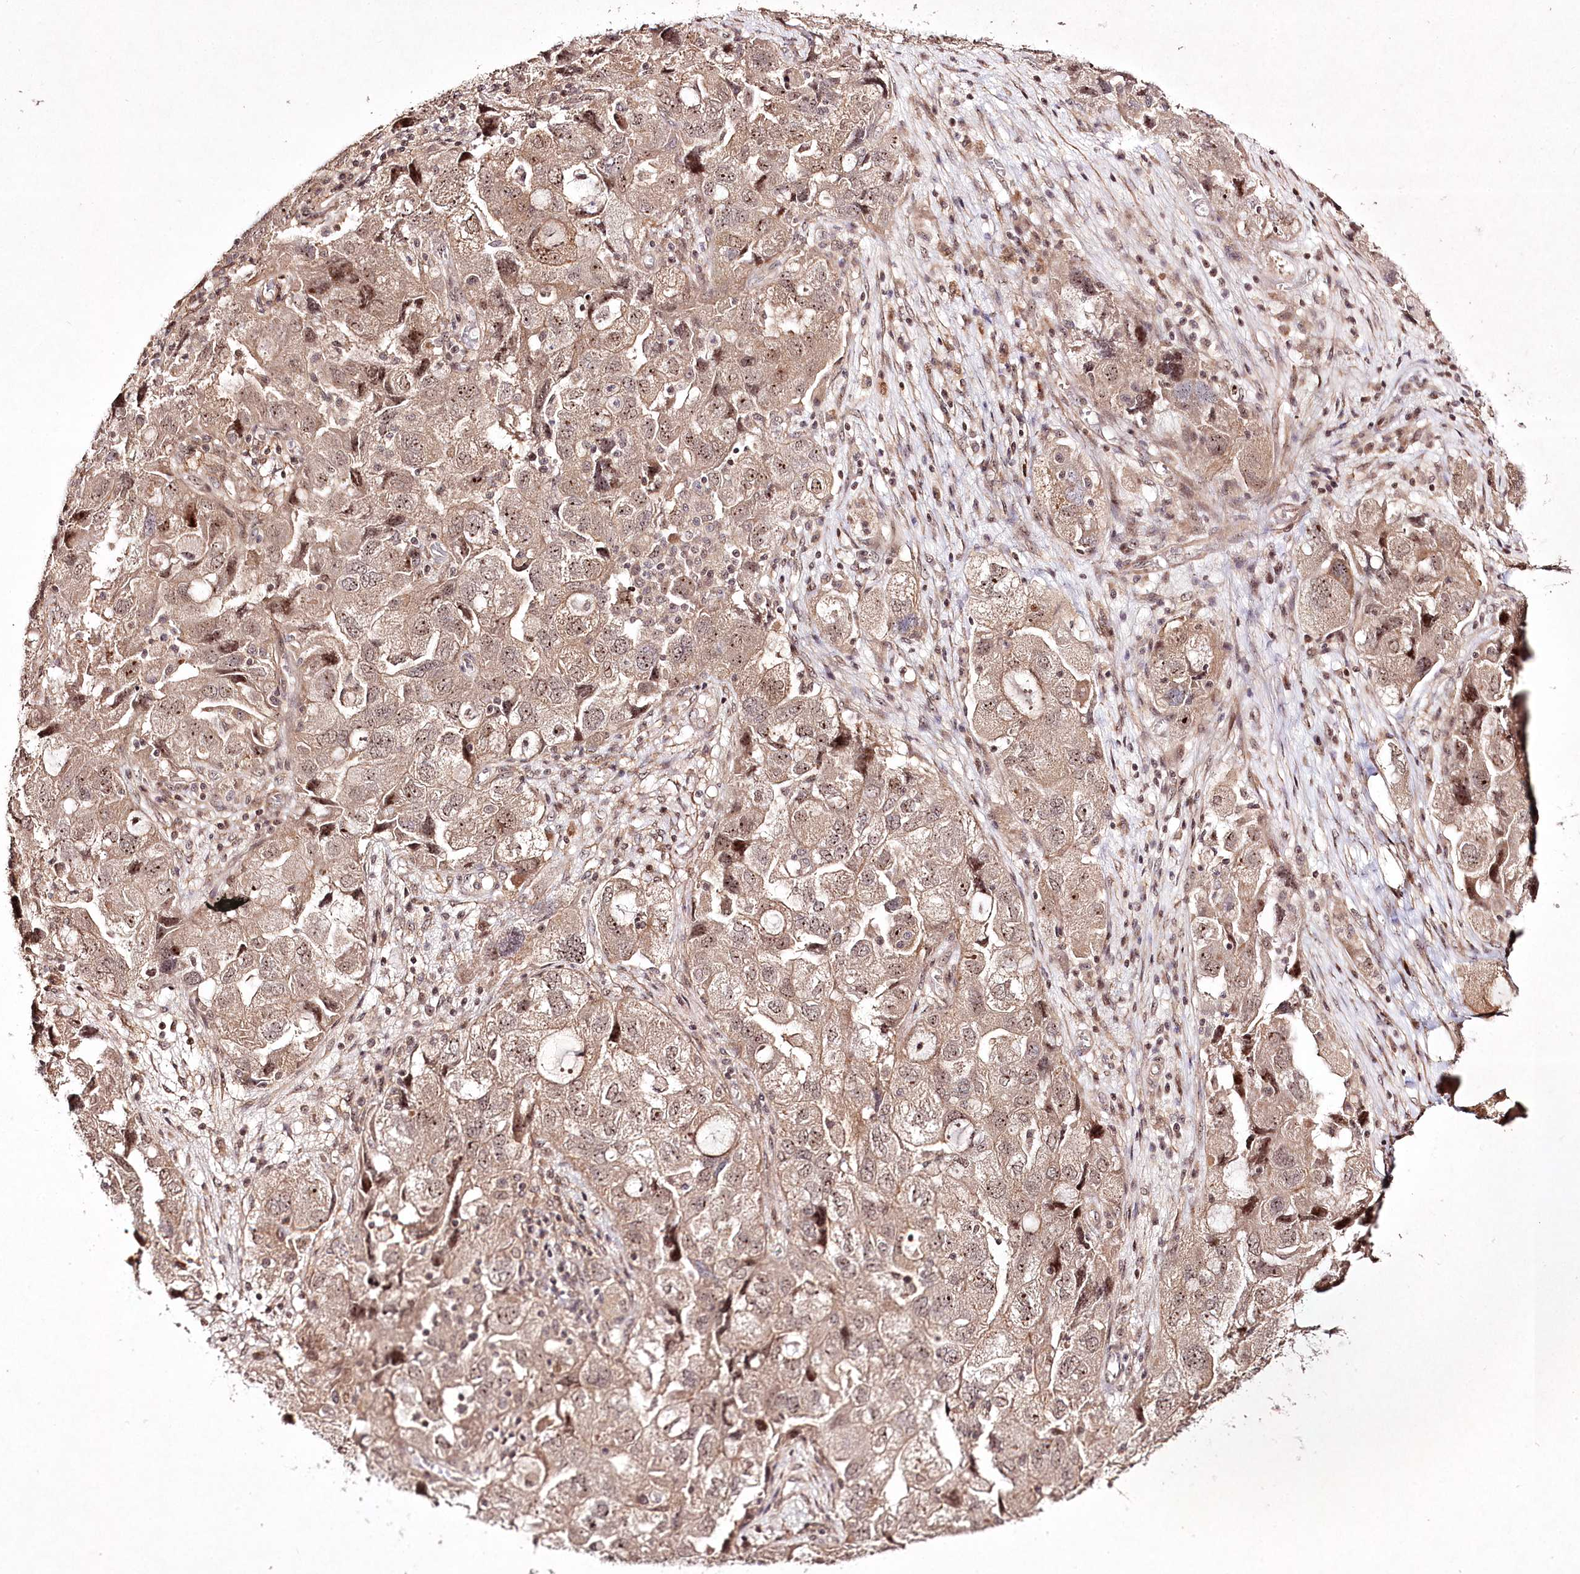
{"staining": {"intensity": "weak", "quantity": ">75%", "location": "nuclear"}, "tissue": "ovarian cancer", "cell_type": "Tumor cells", "image_type": "cancer", "snomed": [{"axis": "morphology", "description": "Carcinoma, NOS"}, {"axis": "morphology", "description": "Cystadenocarcinoma, serous, NOS"}, {"axis": "topography", "description": "Ovary"}], "caption": "A histopathology image of human ovarian carcinoma stained for a protein reveals weak nuclear brown staining in tumor cells.", "gene": "CCDC59", "patient": {"sex": "female", "age": 69}}